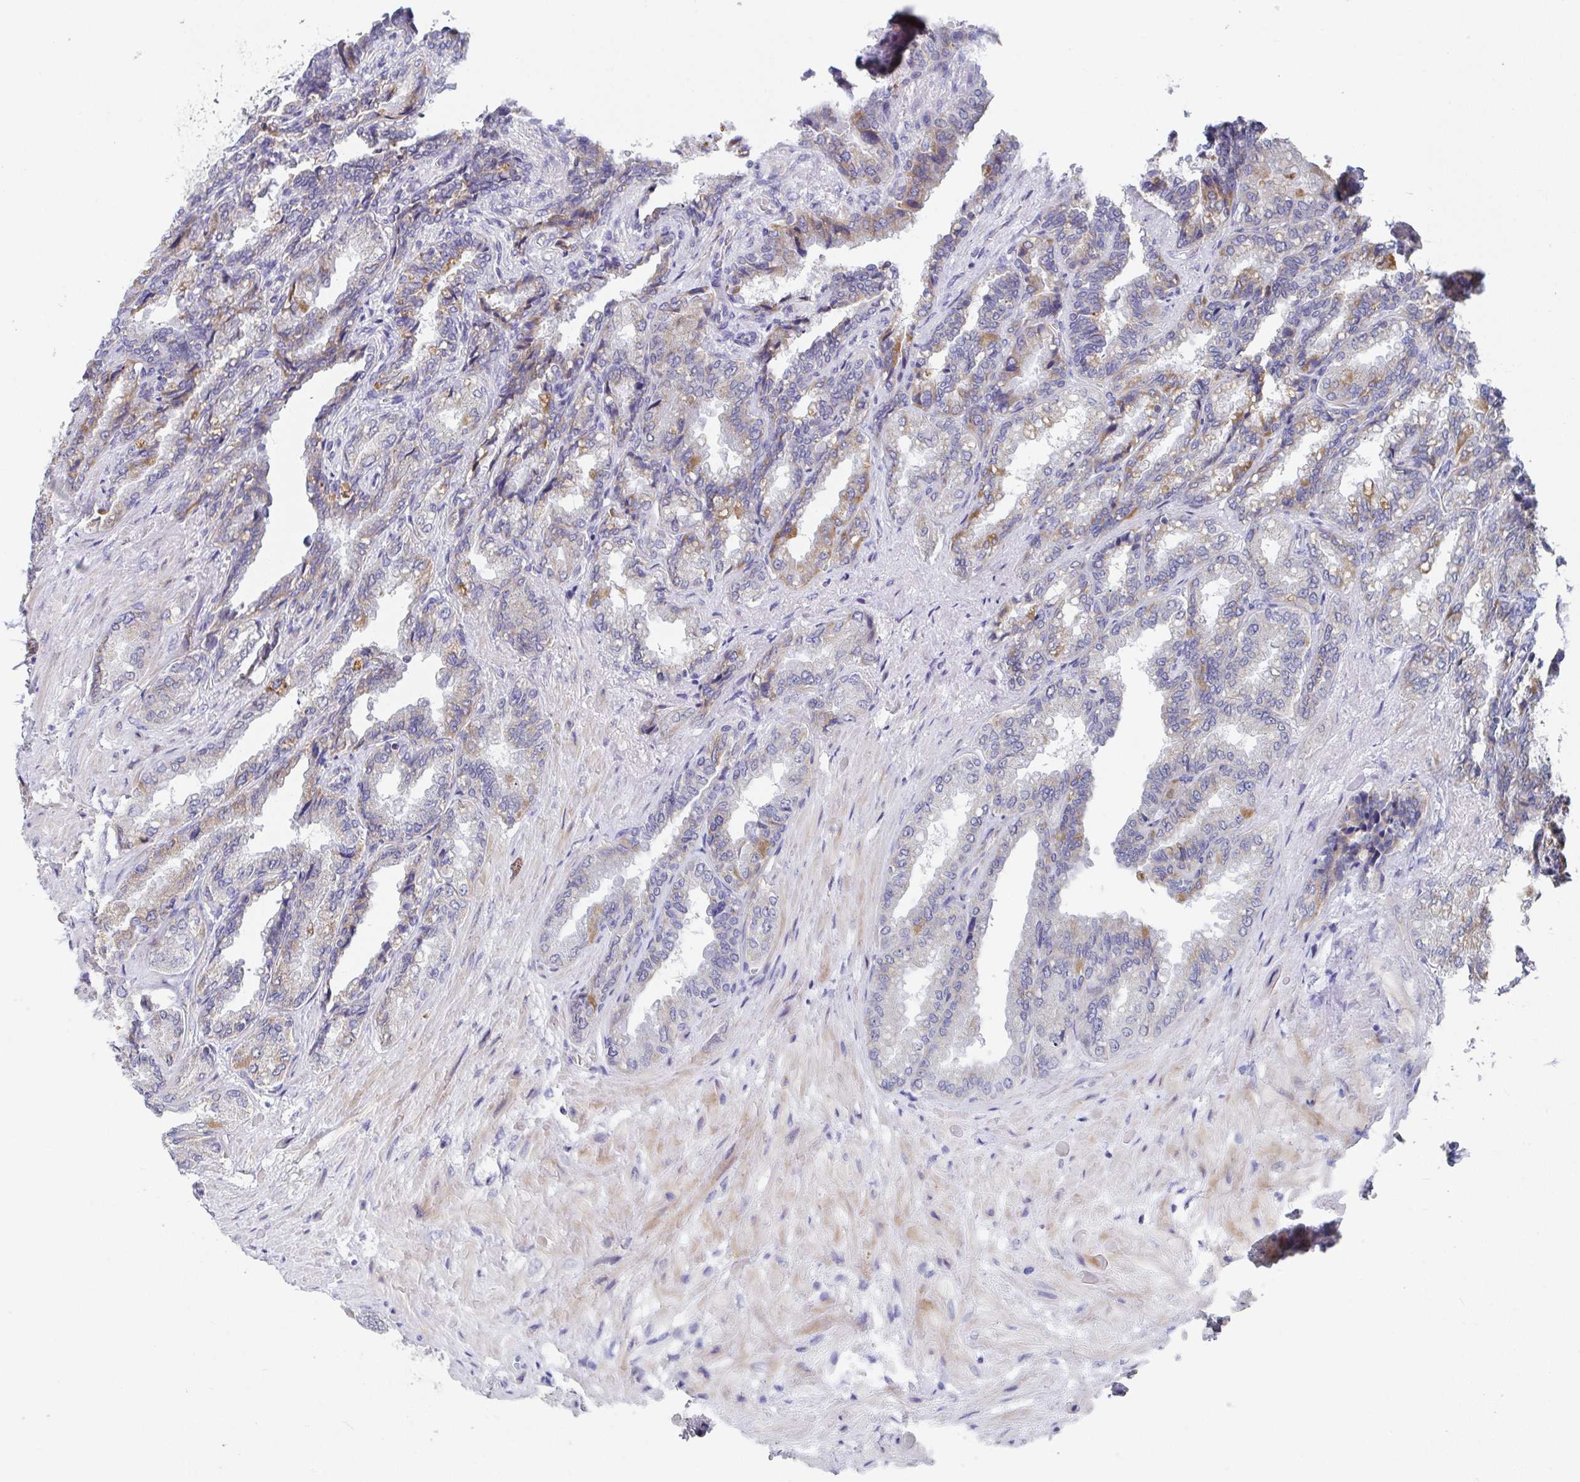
{"staining": {"intensity": "strong", "quantity": "<25%", "location": "cytoplasmic/membranous"}, "tissue": "seminal vesicle", "cell_type": "Glandular cells", "image_type": "normal", "snomed": [{"axis": "morphology", "description": "Normal tissue, NOS"}, {"axis": "topography", "description": "Seminal veicle"}], "caption": "Immunohistochemical staining of benign human seminal vesicle reveals <25% levels of strong cytoplasmic/membranous protein expression in approximately <25% of glandular cells.", "gene": "ATP5F1C", "patient": {"sex": "male", "age": 68}}